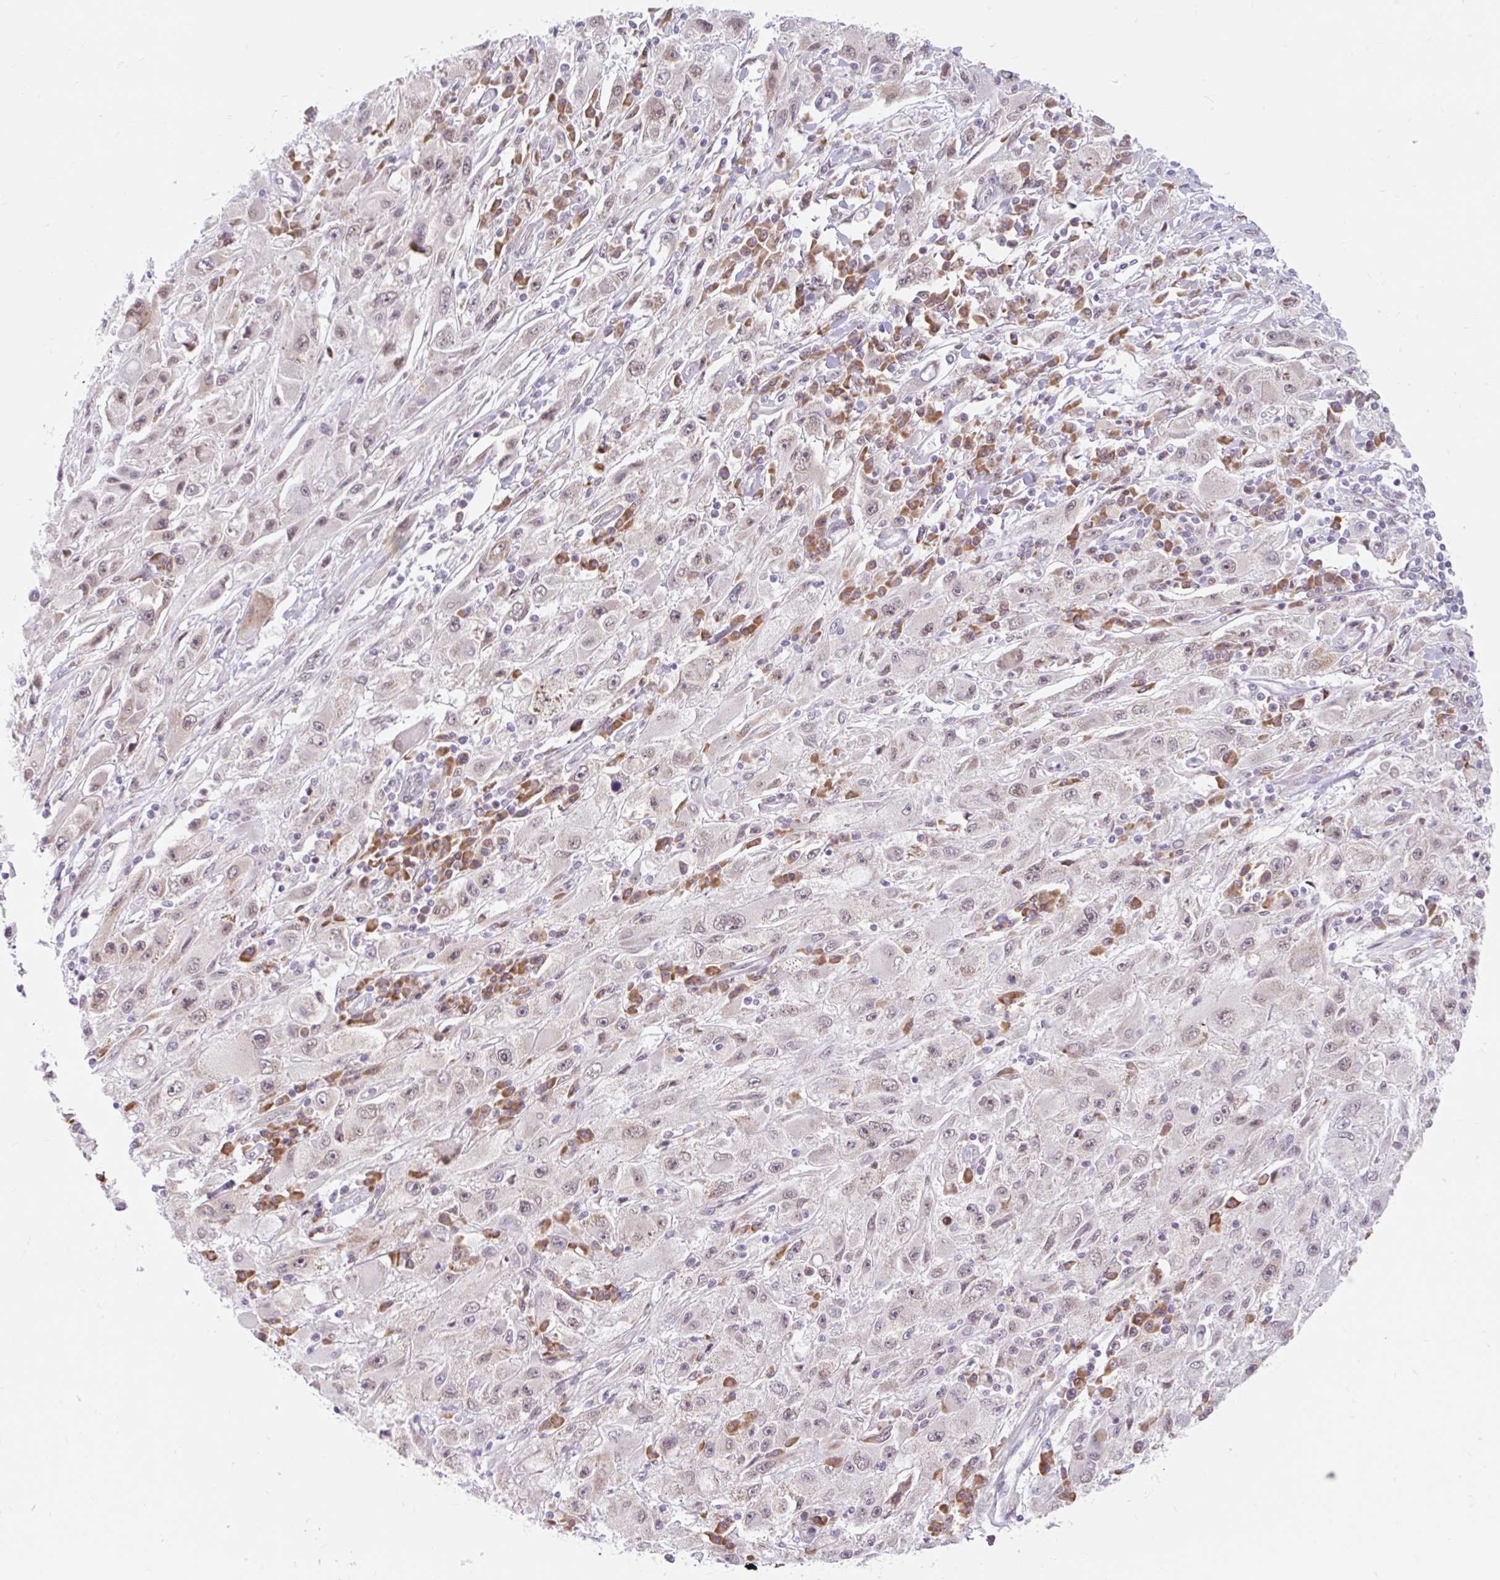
{"staining": {"intensity": "negative", "quantity": "none", "location": "none"}, "tissue": "melanoma", "cell_type": "Tumor cells", "image_type": "cancer", "snomed": [{"axis": "morphology", "description": "Malignant melanoma, Metastatic site"}, {"axis": "topography", "description": "Skin"}], "caption": "Tumor cells show no significant staining in malignant melanoma (metastatic site).", "gene": "SRSF10", "patient": {"sex": "male", "age": 53}}